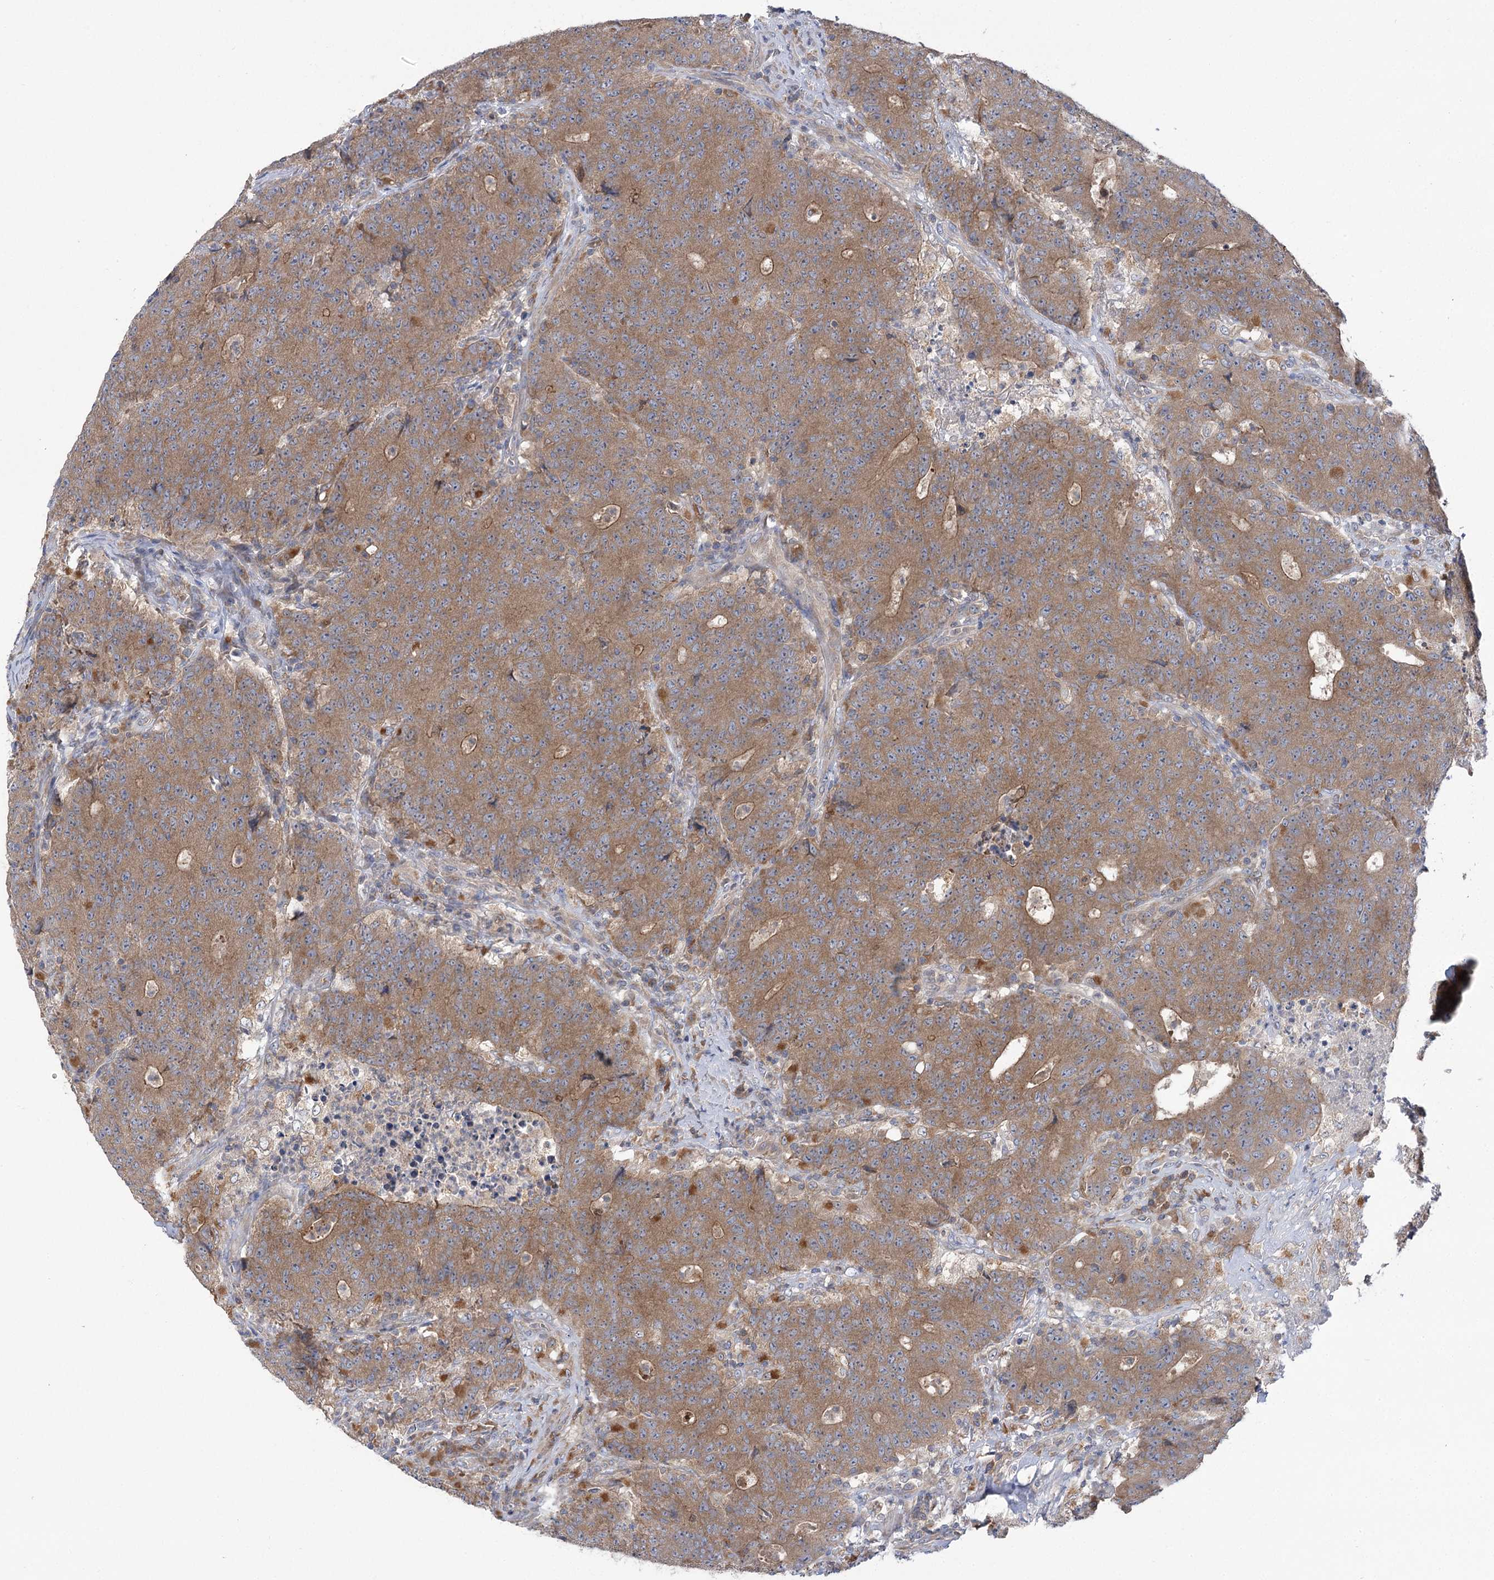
{"staining": {"intensity": "moderate", "quantity": ">75%", "location": "cytoplasmic/membranous"}, "tissue": "colorectal cancer", "cell_type": "Tumor cells", "image_type": "cancer", "snomed": [{"axis": "morphology", "description": "Adenocarcinoma, NOS"}, {"axis": "topography", "description": "Colon"}], "caption": "Protein analysis of colorectal adenocarcinoma tissue demonstrates moderate cytoplasmic/membranous positivity in about >75% of tumor cells. Immunohistochemistry stains the protein of interest in brown and the nuclei are stained blue.", "gene": "VPS37B", "patient": {"sex": "female", "age": 75}}